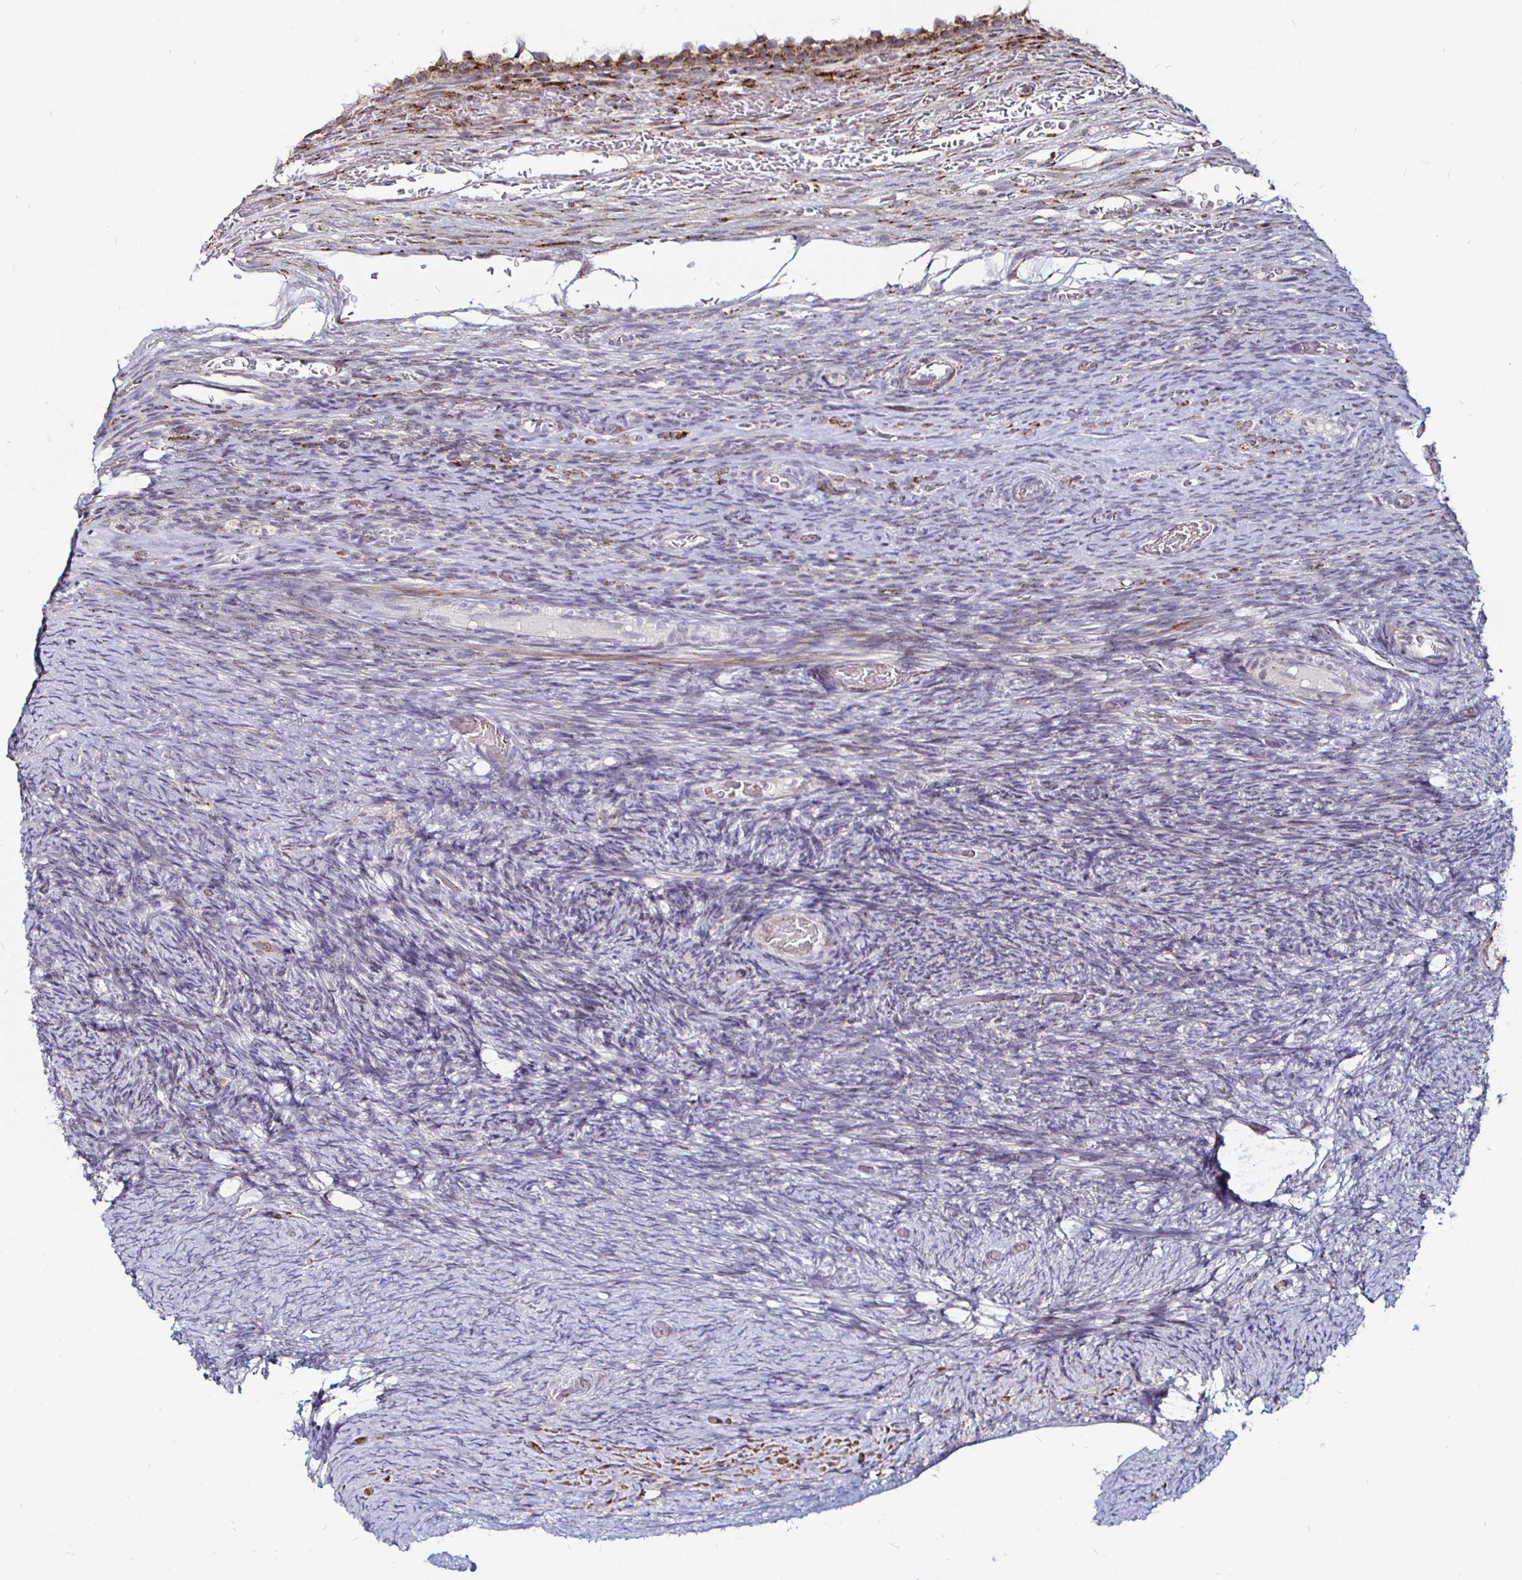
{"staining": {"intensity": "negative", "quantity": "none", "location": "none"}, "tissue": "ovary", "cell_type": "Ovarian stroma cells", "image_type": "normal", "snomed": [{"axis": "morphology", "description": "Normal tissue, NOS"}, {"axis": "topography", "description": "Ovary"}], "caption": "Histopathology image shows no significant protein staining in ovarian stroma cells of benign ovary.", "gene": "ATG3", "patient": {"sex": "female", "age": 34}}